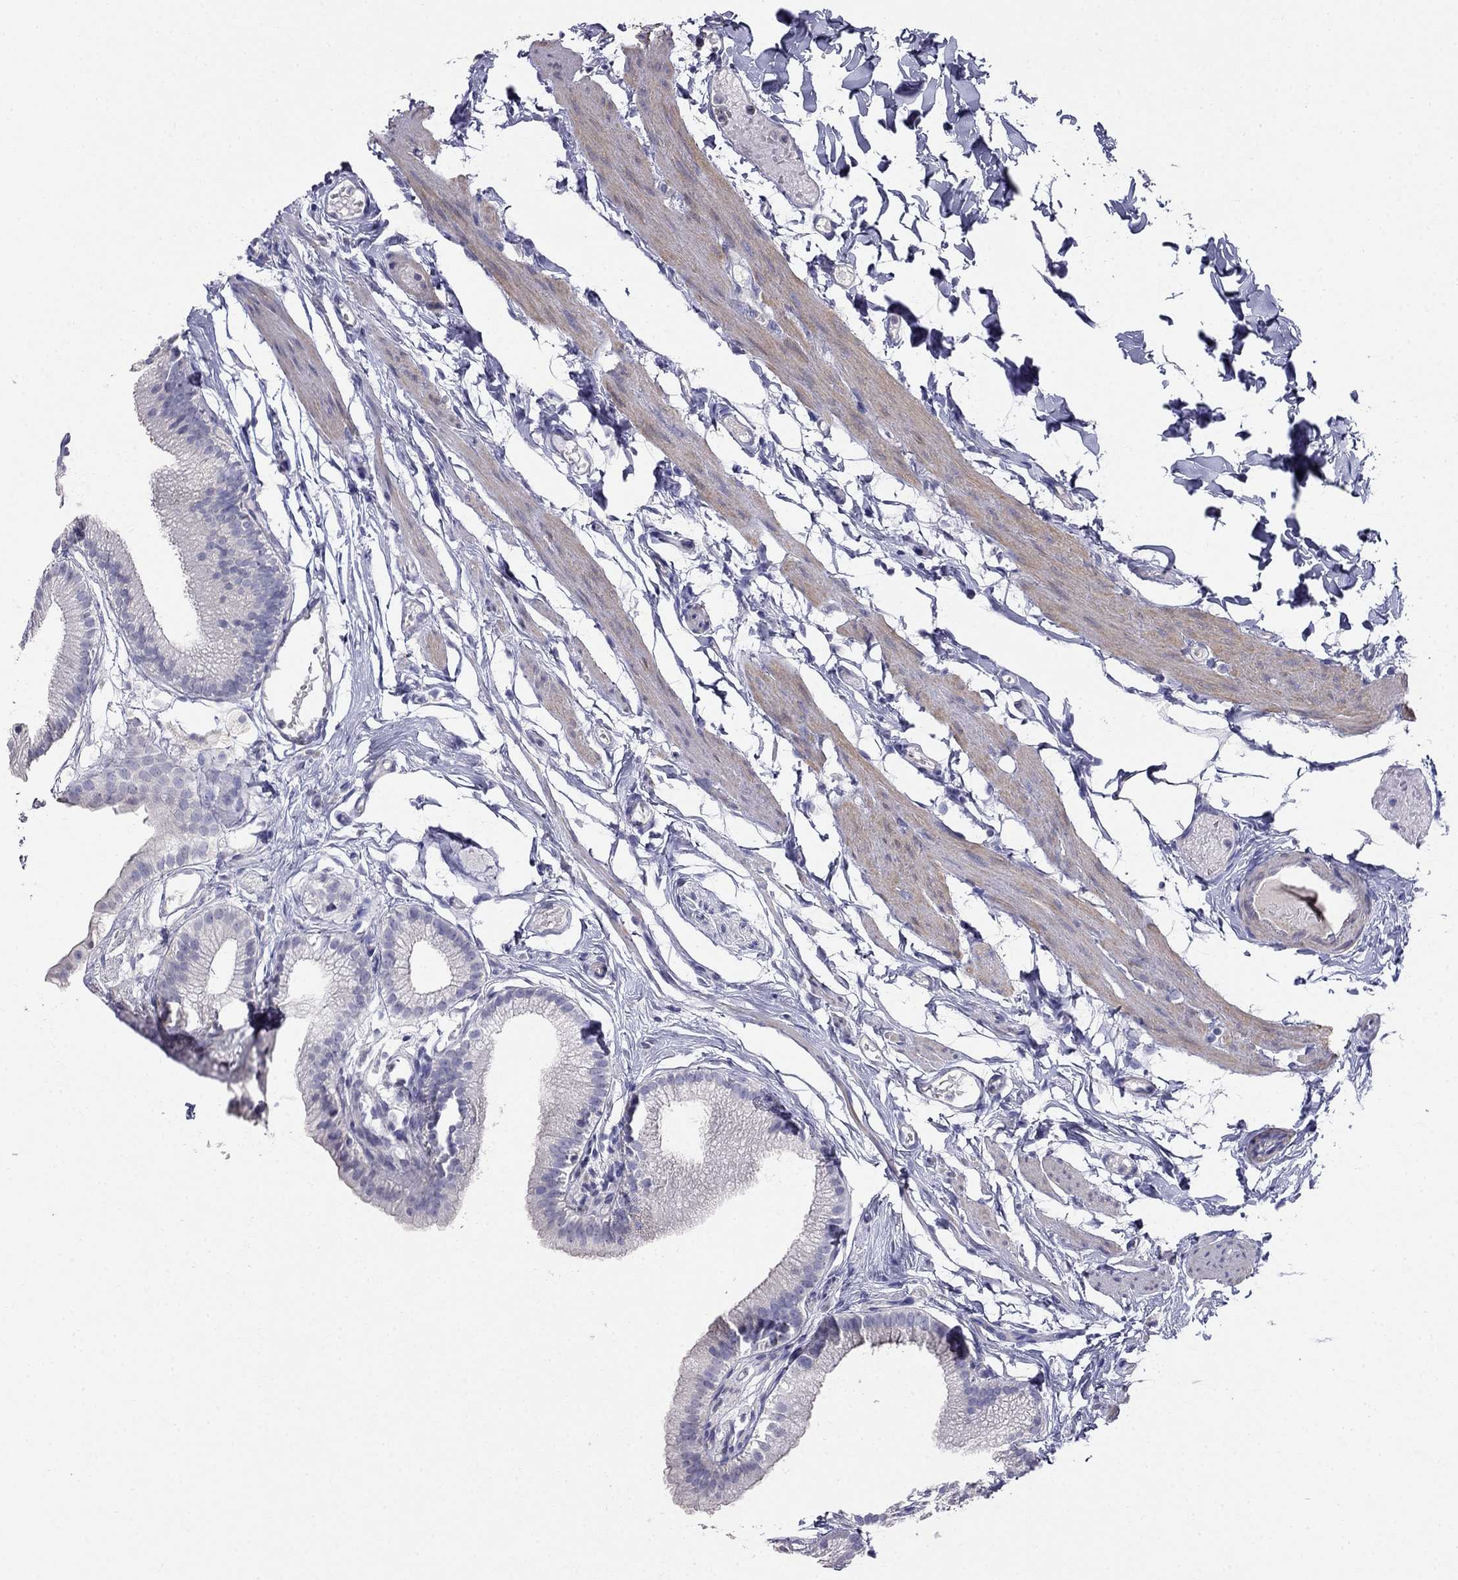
{"staining": {"intensity": "negative", "quantity": "none", "location": "none"}, "tissue": "gallbladder", "cell_type": "Glandular cells", "image_type": "normal", "snomed": [{"axis": "morphology", "description": "Normal tissue, NOS"}, {"axis": "topography", "description": "Gallbladder"}], "caption": "IHC image of benign gallbladder stained for a protein (brown), which demonstrates no staining in glandular cells.", "gene": "LY6H", "patient": {"sex": "female", "age": 45}}